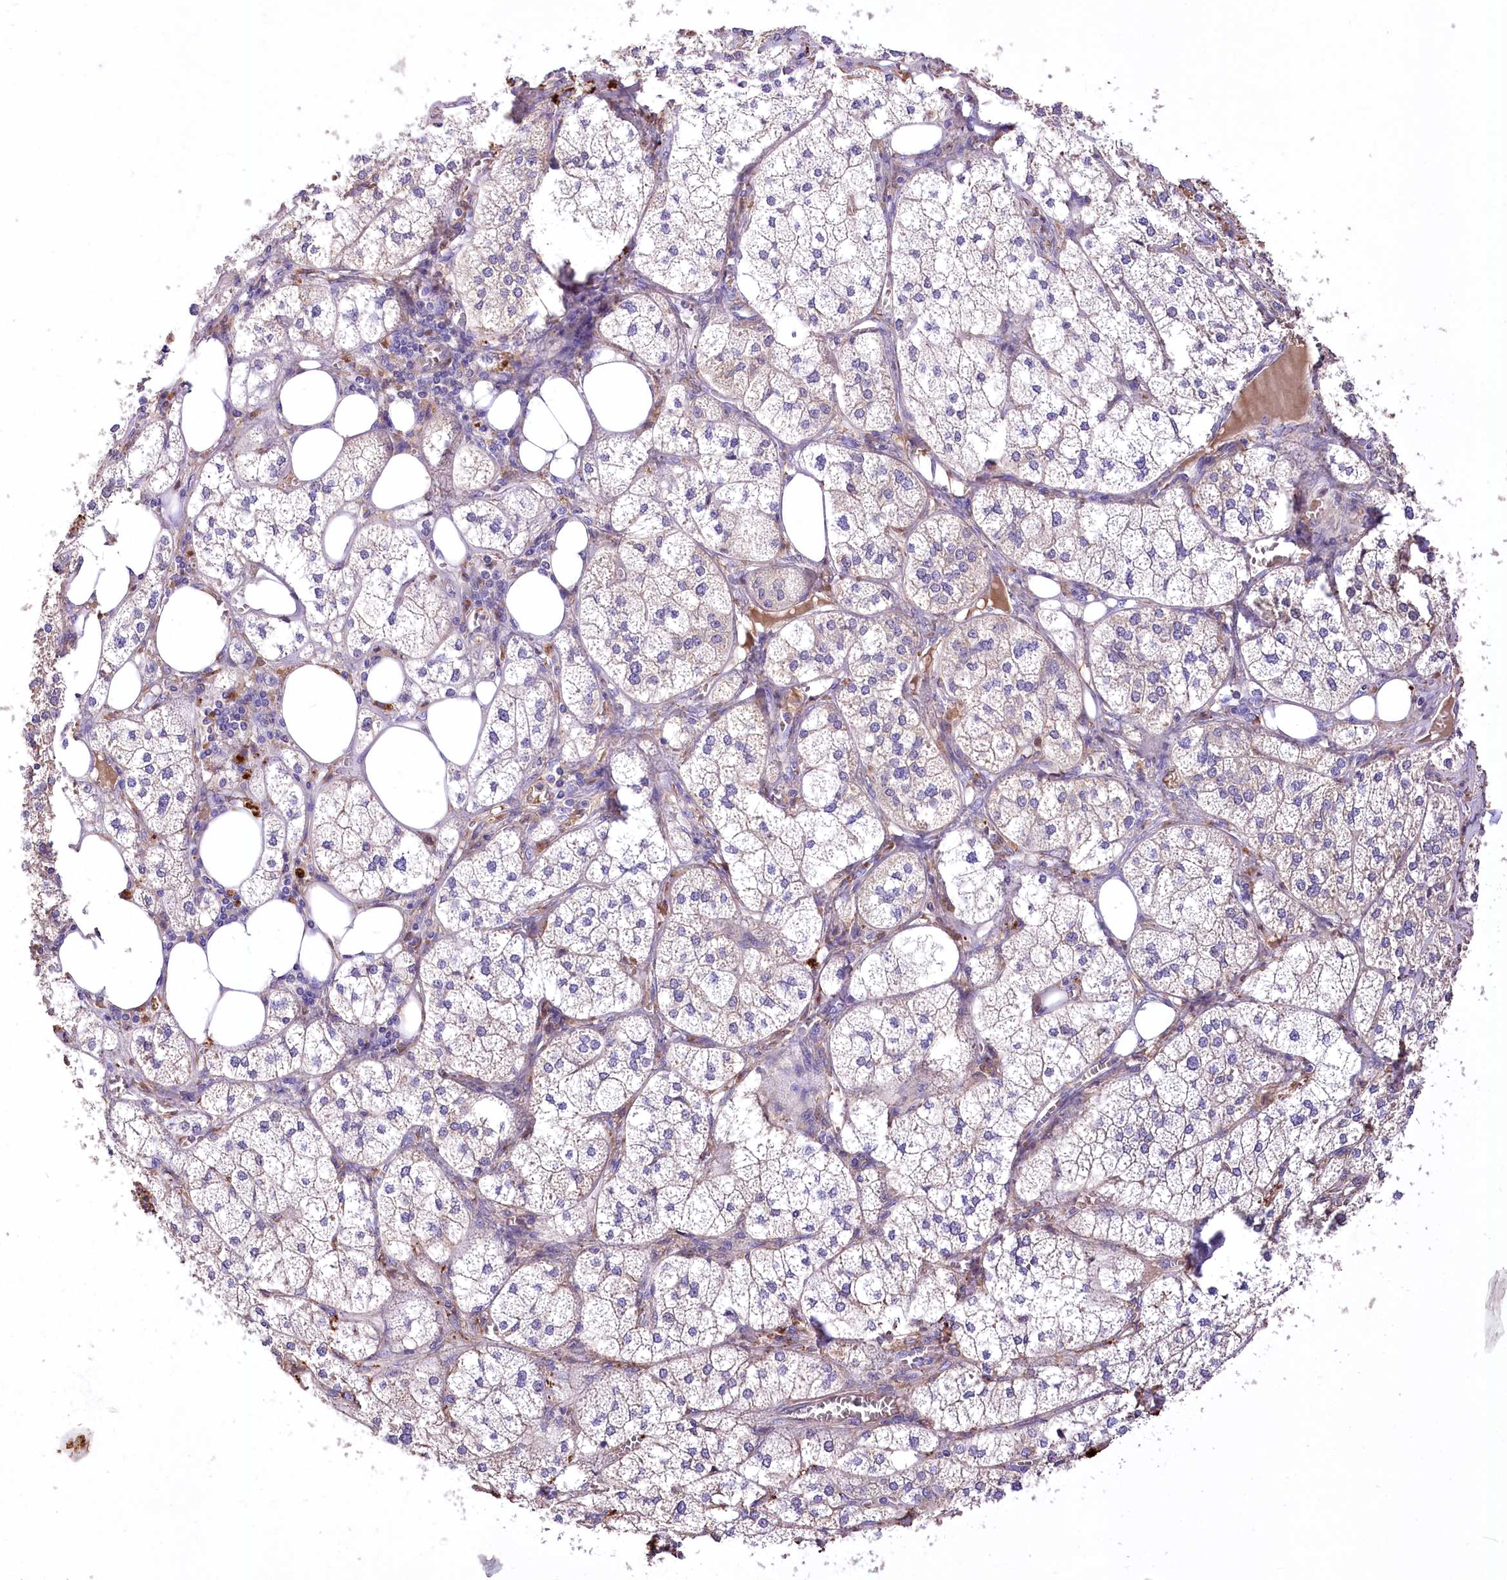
{"staining": {"intensity": "moderate", "quantity": "25%-75%", "location": "cytoplasmic/membranous"}, "tissue": "adrenal gland", "cell_type": "Glandular cells", "image_type": "normal", "snomed": [{"axis": "morphology", "description": "Normal tissue, NOS"}, {"axis": "topography", "description": "Adrenal gland"}], "caption": "This is an image of immunohistochemistry staining of unremarkable adrenal gland, which shows moderate expression in the cytoplasmic/membranous of glandular cells.", "gene": "PCYOX1L", "patient": {"sex": "female", "age": 61}}